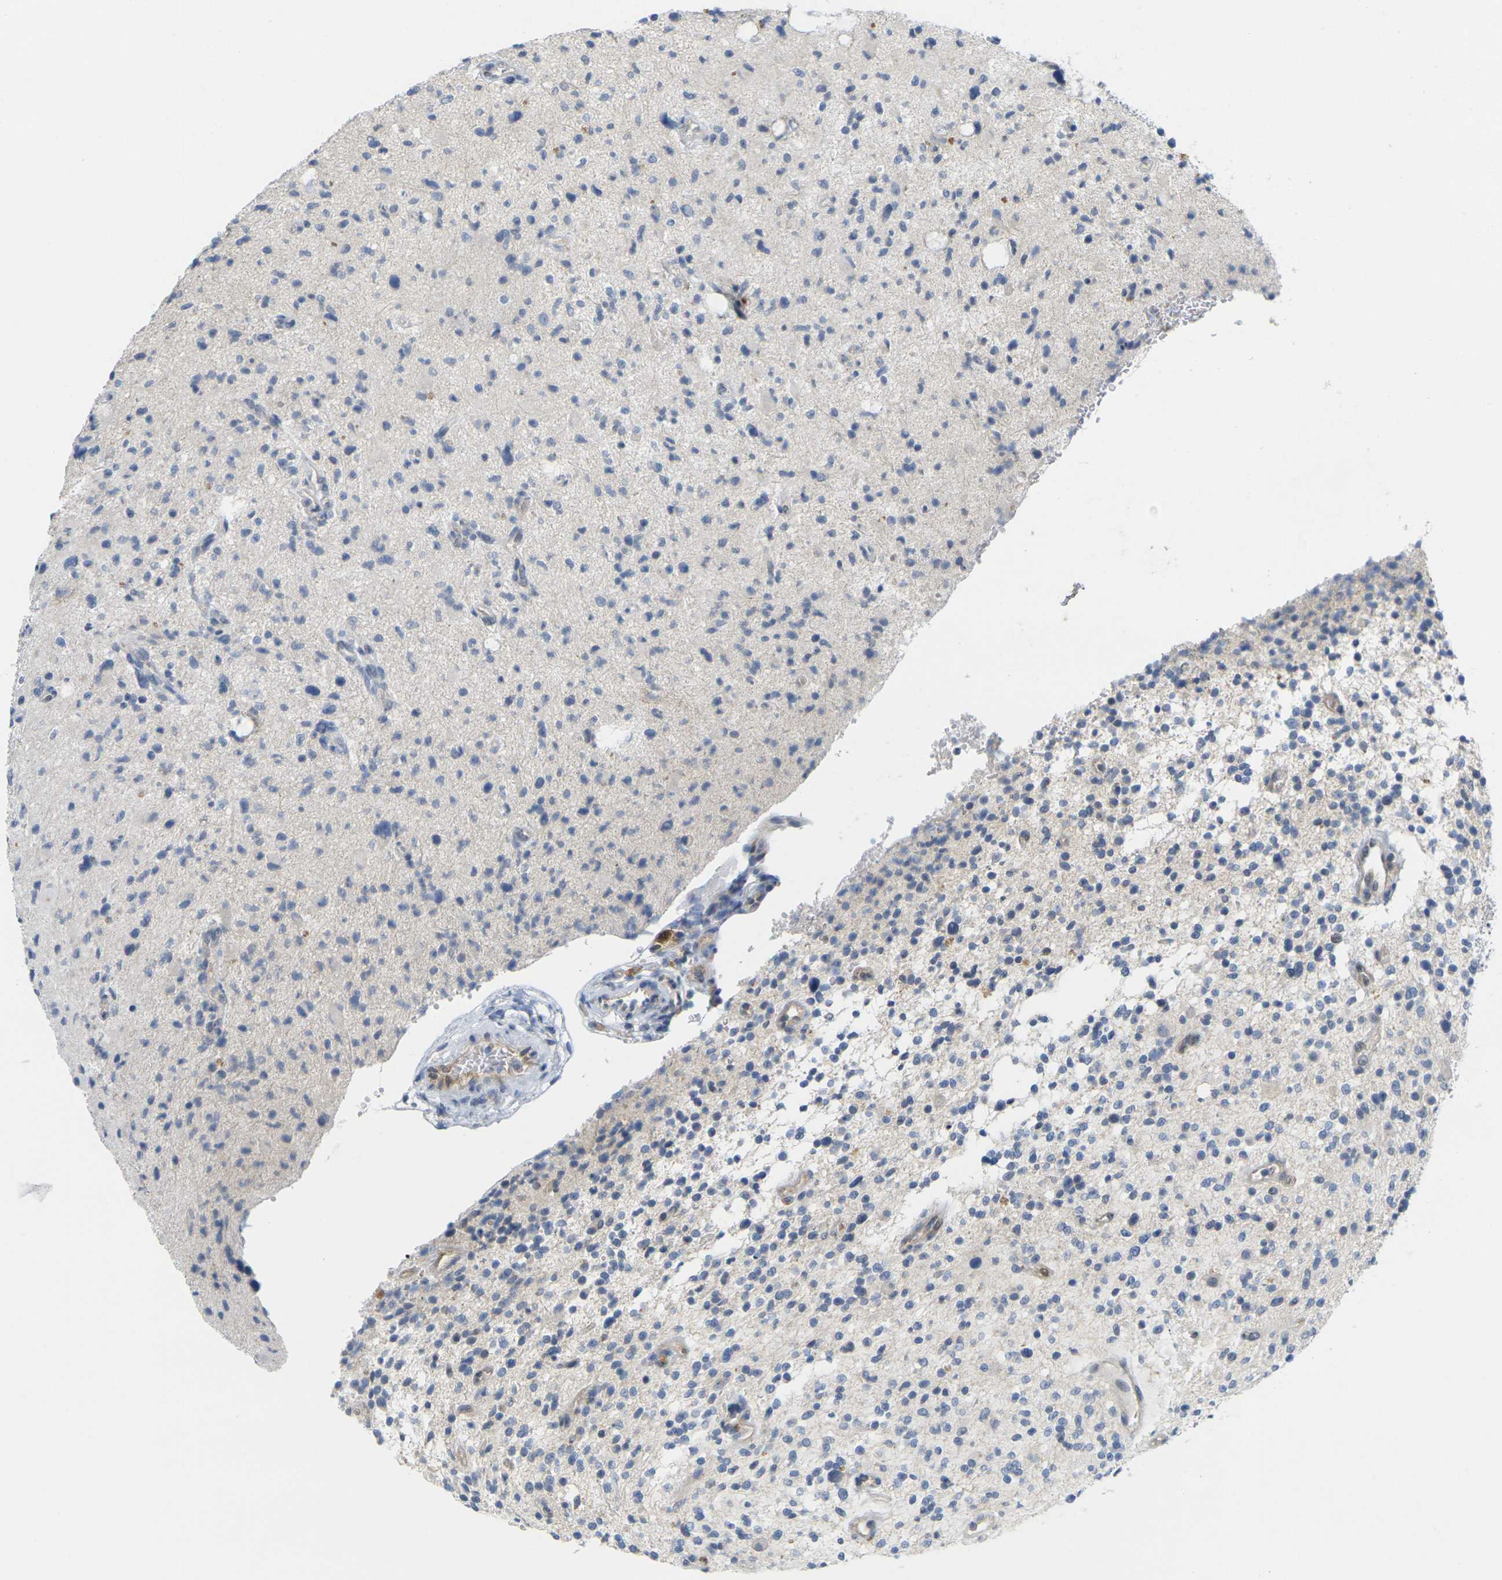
{"staining": {"intensity": "negative", "quantity": "none", "location": "none"}, "tissue": "glioma", "cell_type": "Tumor cells", "image_type": "cancer", "snomed": [{"axis": "morphology", "description": "Glioma, malignant, High grade"}, {"axis": "topography", "description": "Brain"}], "caption": "Tumor cells show no significant protein positivity in glioma.", "gene": "CDK2", "patient": {"sex": "male", "age": 48}}